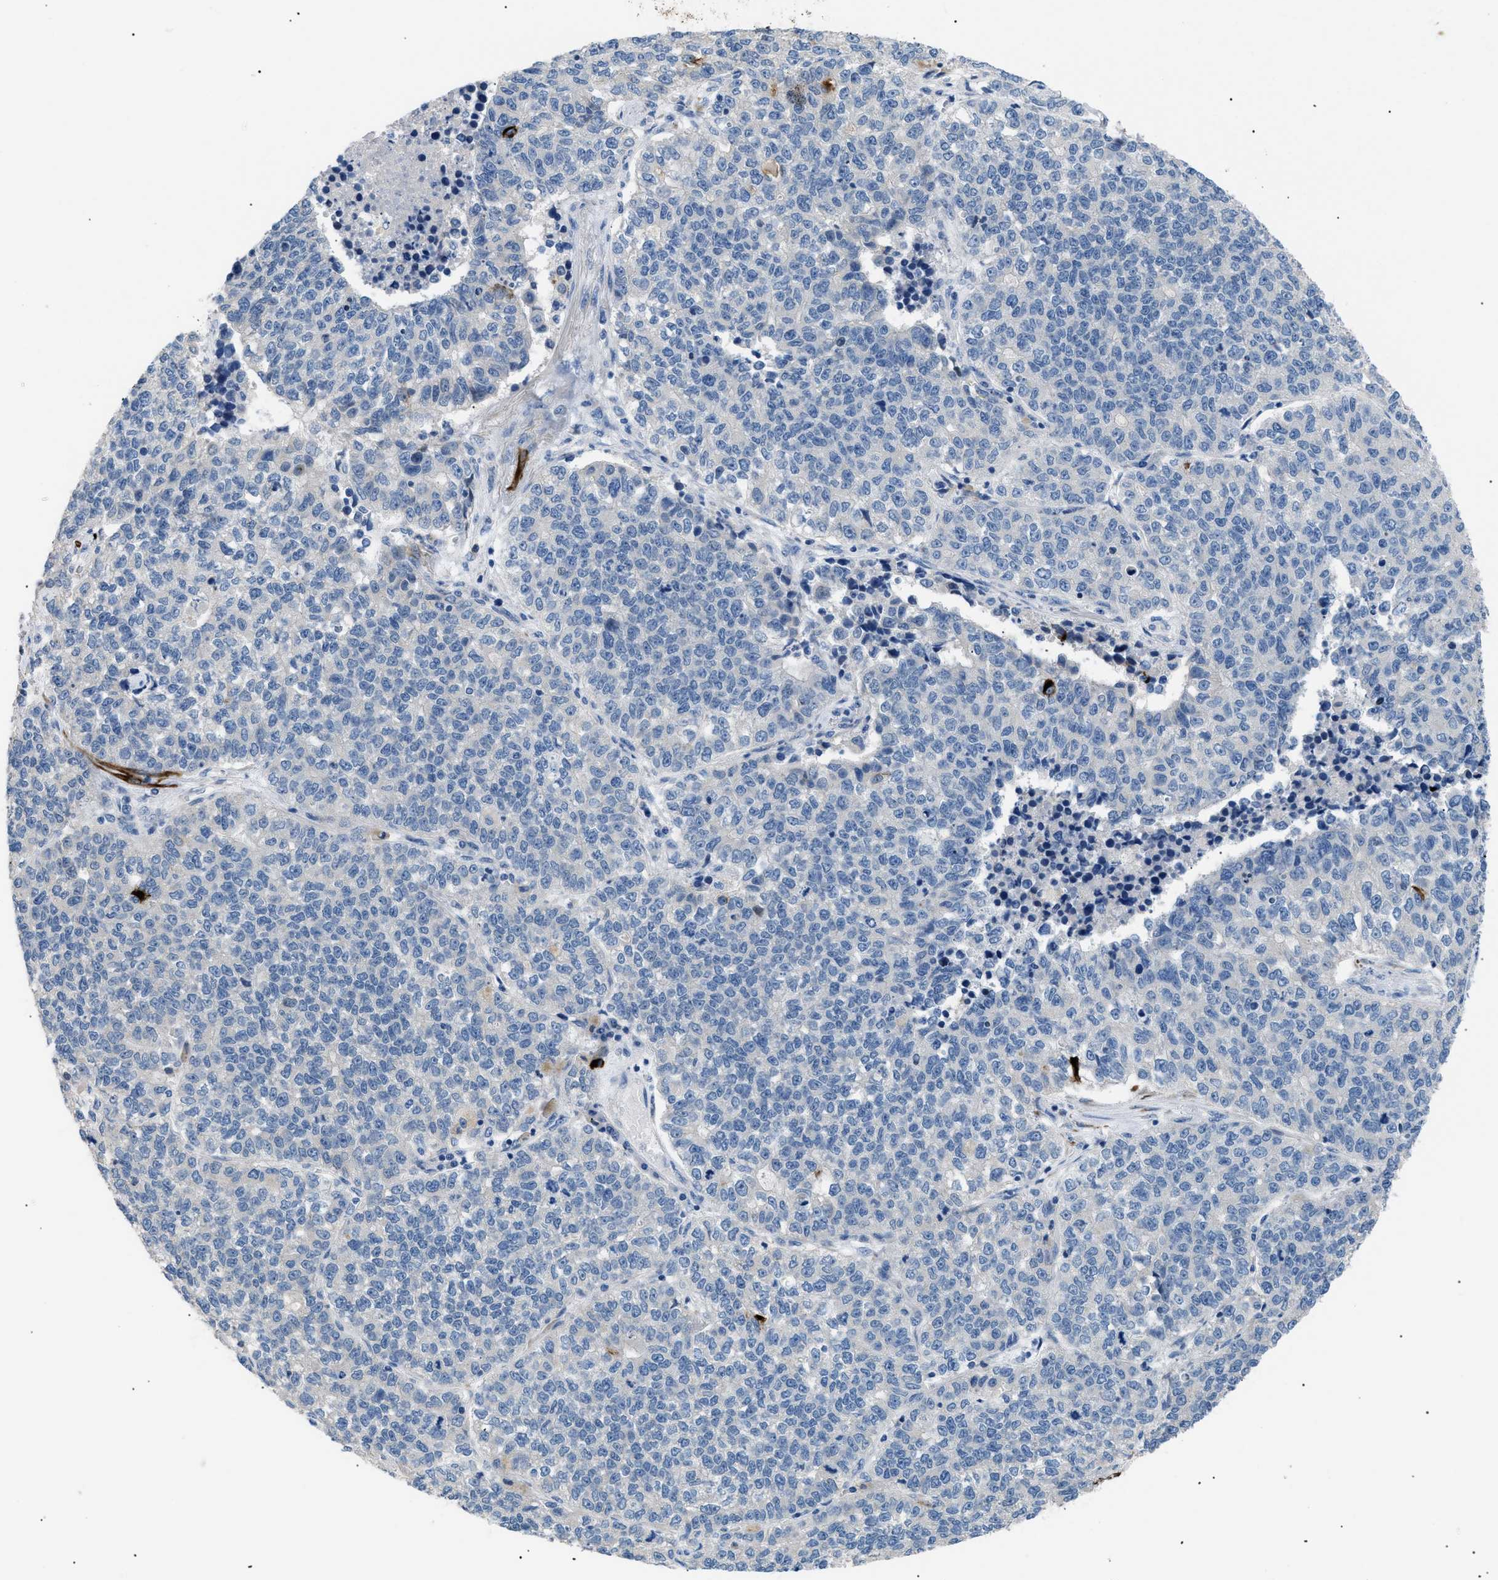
{"staining": {"intensity": "negative", "quantity": "none", "location": "none"}, "tissue": "lung cancer", "cell_type": "Tumor cells", "image_type": "cancer", "snomed": [{"axis": "morphology", "description": "Adenocarcinoma, NOS"}, {"axis": "topography", "description": "Lung"}], "caption": "The micrograph shows no significant positivity in tumor cells of lung cancer (adenocarcinoma).", "gene": "ICA1", "patient": {"sex": "male", "age": 49}}